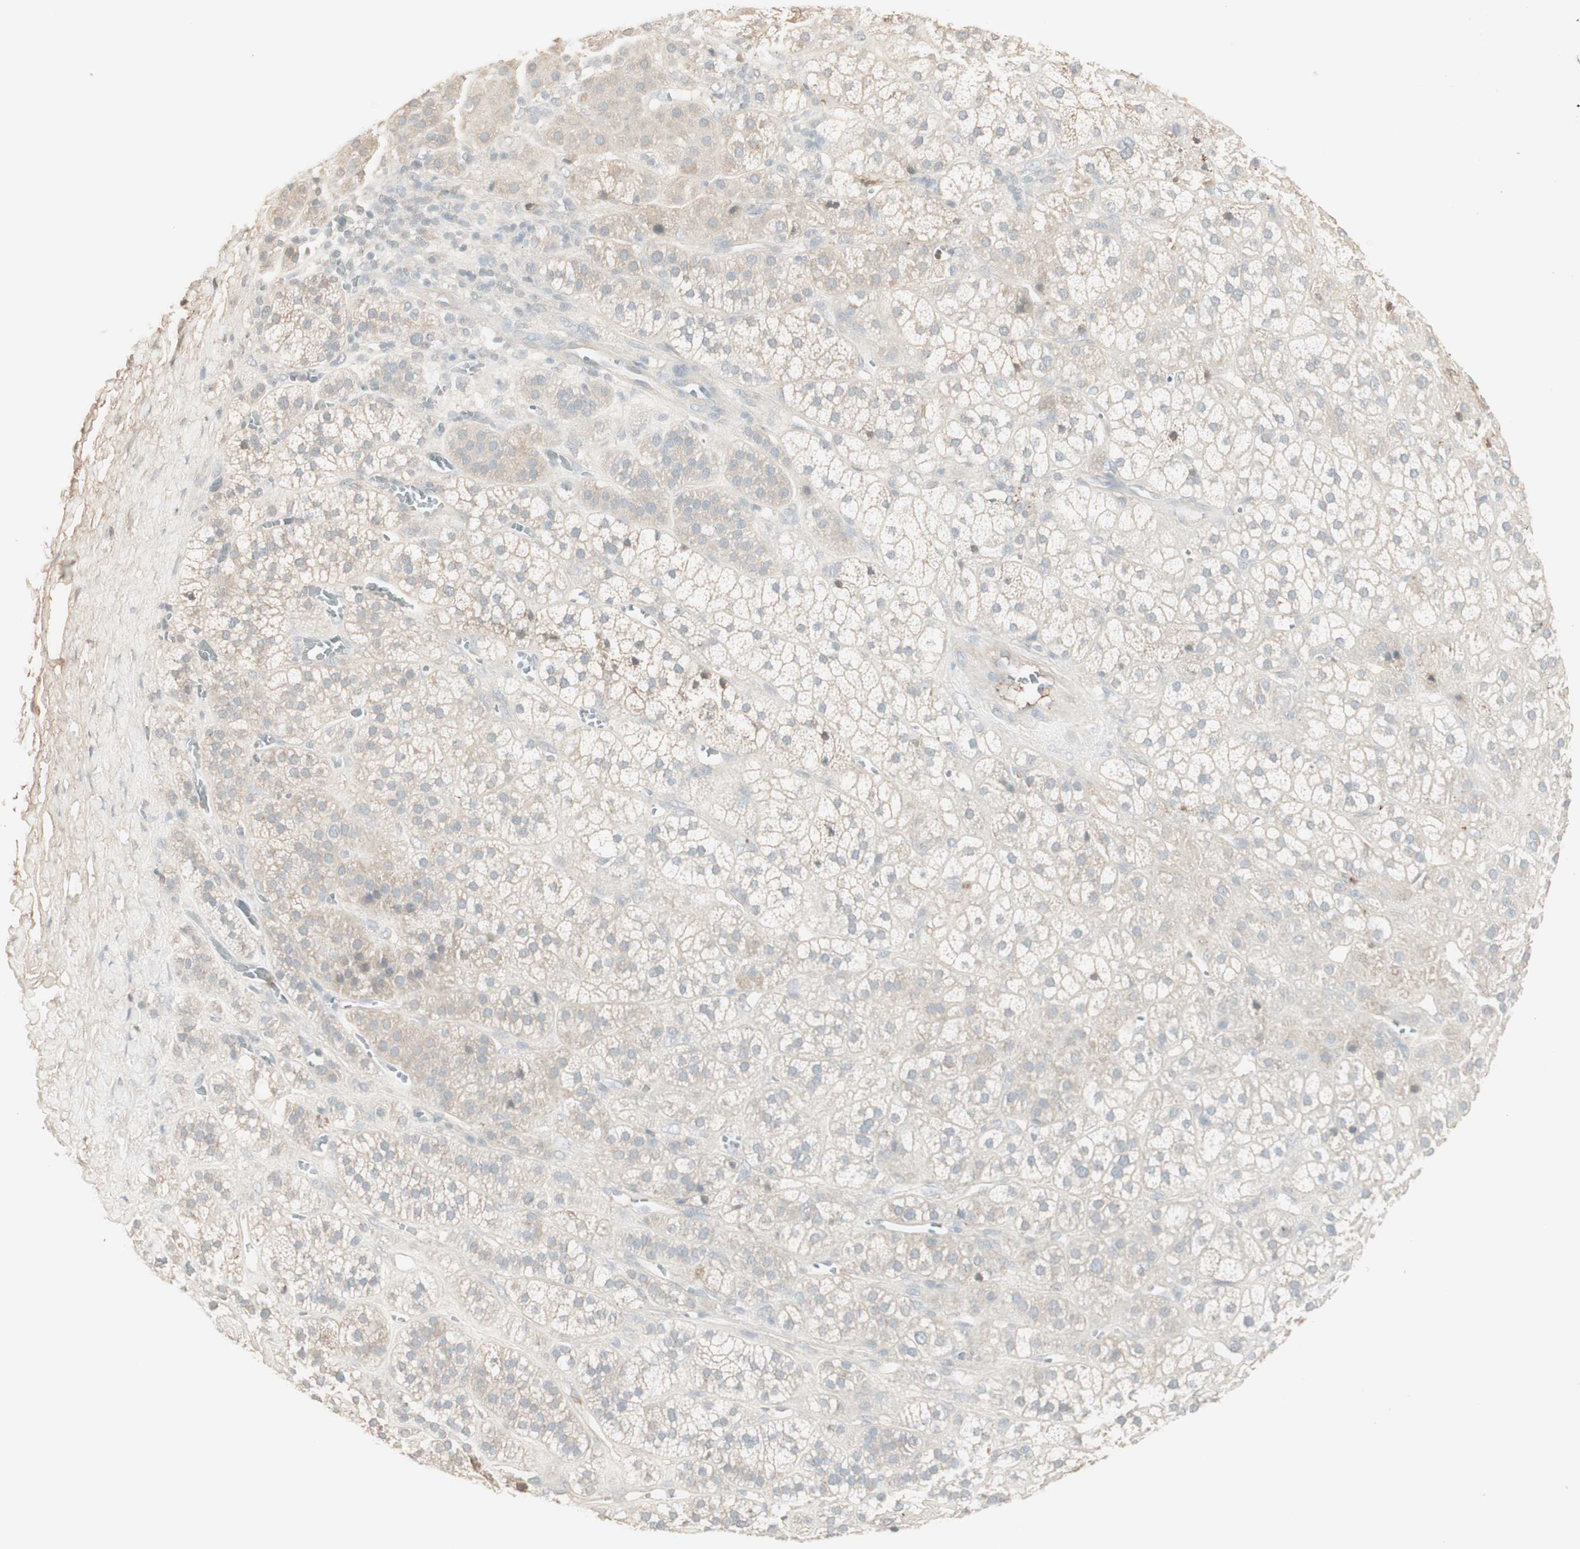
{"staining": {"intensity": "weak", "quantity": ">75%", "location": "cytoplasmic/membranous"}, "tissue": "adrenal gland", "cell_type": "Glandular cells", "image_type": "normal", "snomed": [{"axis": "morphology", "description": "Normal tissue, NOS"}, {"axis": "topography", "description": "Adrenal gland"}], "caption": "Protein expression by immunohistochemistry reveals weak cytoplasmic/membranous positivity in about >75% of glandular cells in benign adrenal gland. (DAB (3,3'-diaminobenzidine) = brown stain, brightfield microscopy at high magnification).", "gene": "IFNG", "patient": {"sex": "male", "age": 56}}